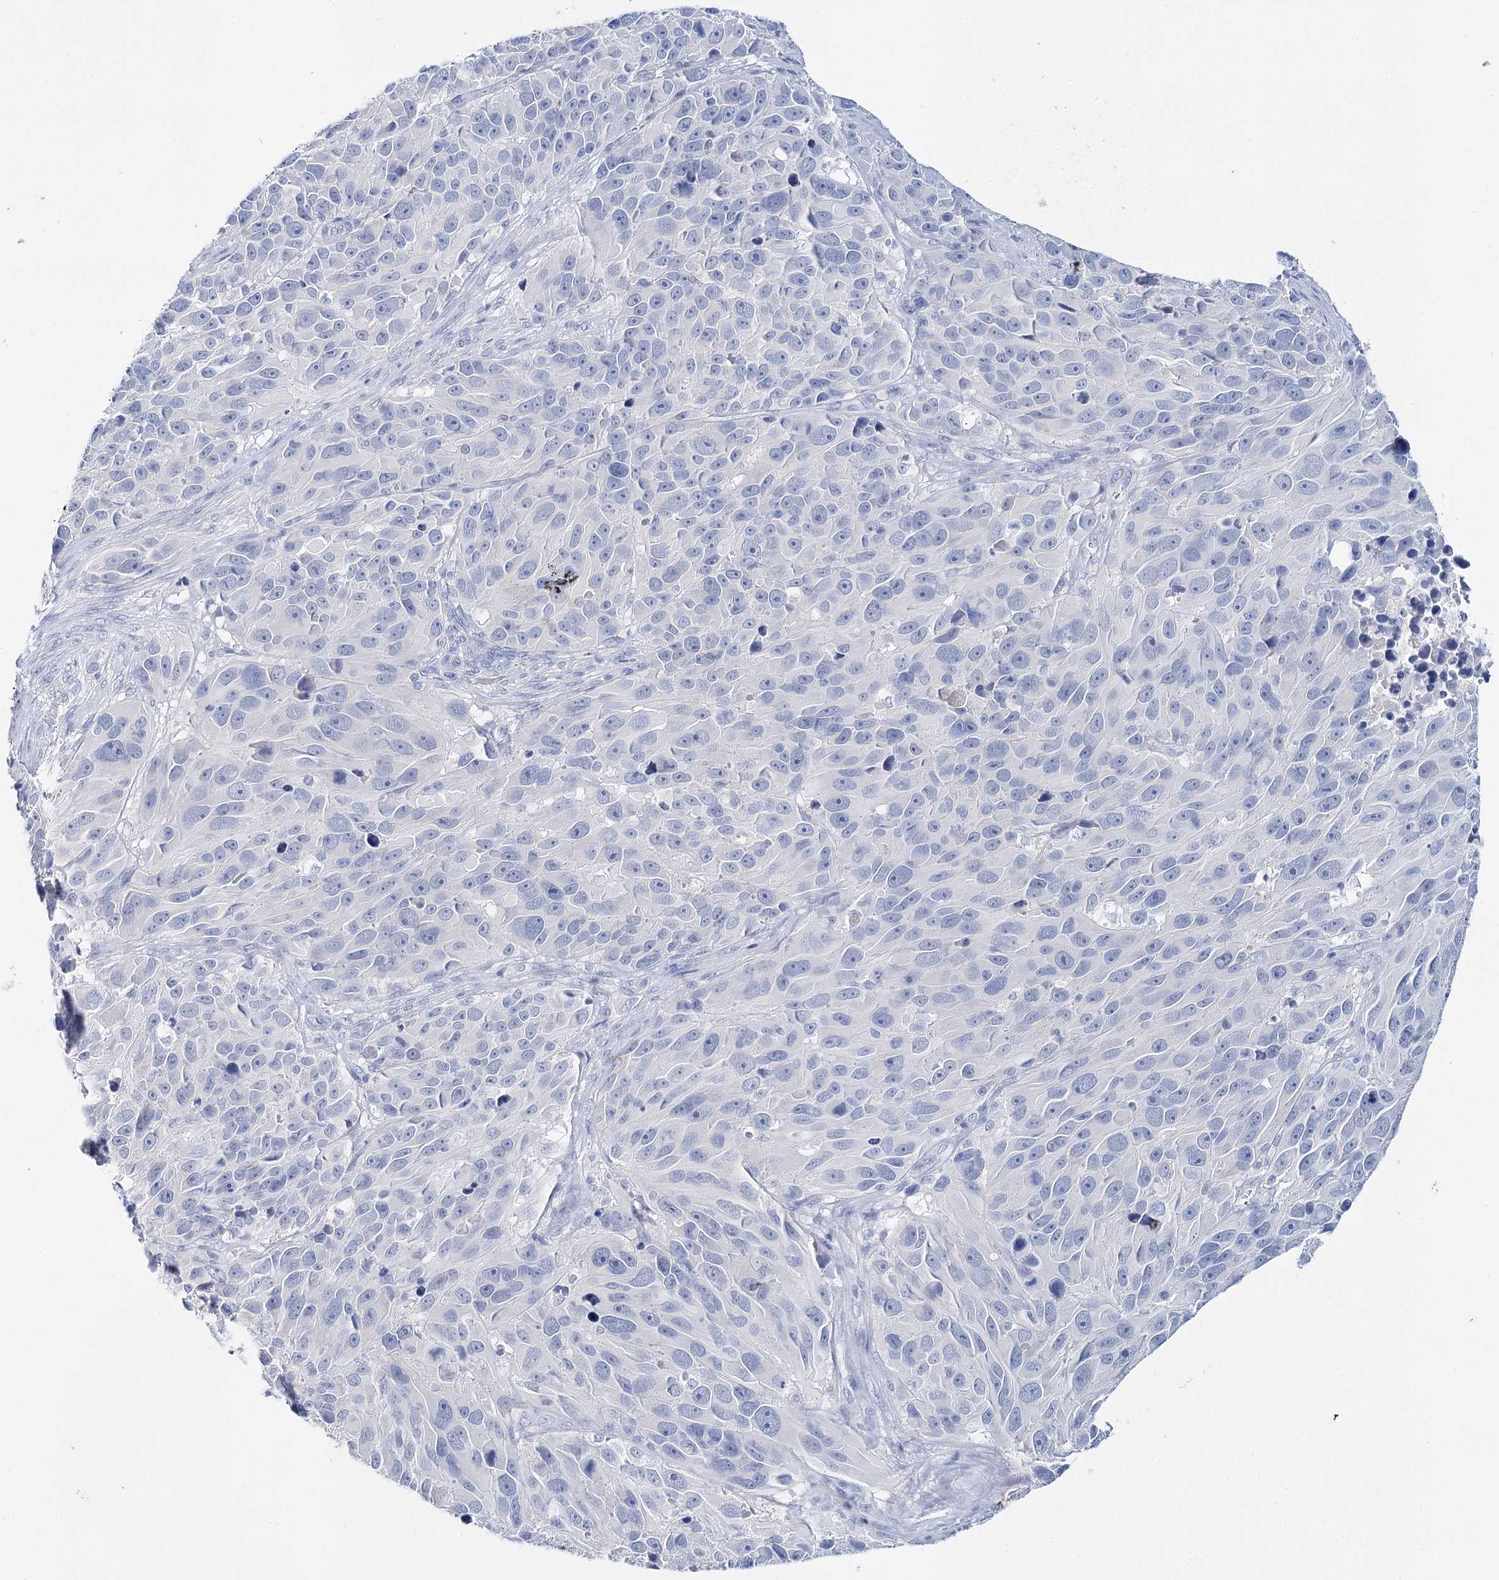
{"staining": {"intensity": "negative", "quantity": "none", "location": "none"}, "tissue": "melanoma", "cell_type": "Tumor cells", "image_type": "cancer", "snomed": [{"axis": "morphology", "description": "Malignant melanoma, NOS"}, {"axis": "topography", "description": "Skin"}], "caption": "High magnification brightfield microscopy of malignant melanoma stained with DAB (3,3'-diaminobenzidine) (brown) and counterstained with hematoxylin (blue): tumor cells show no significant staining.", "gene": "CEACAM8", "patient": {"sex": "male", "age": 84}}